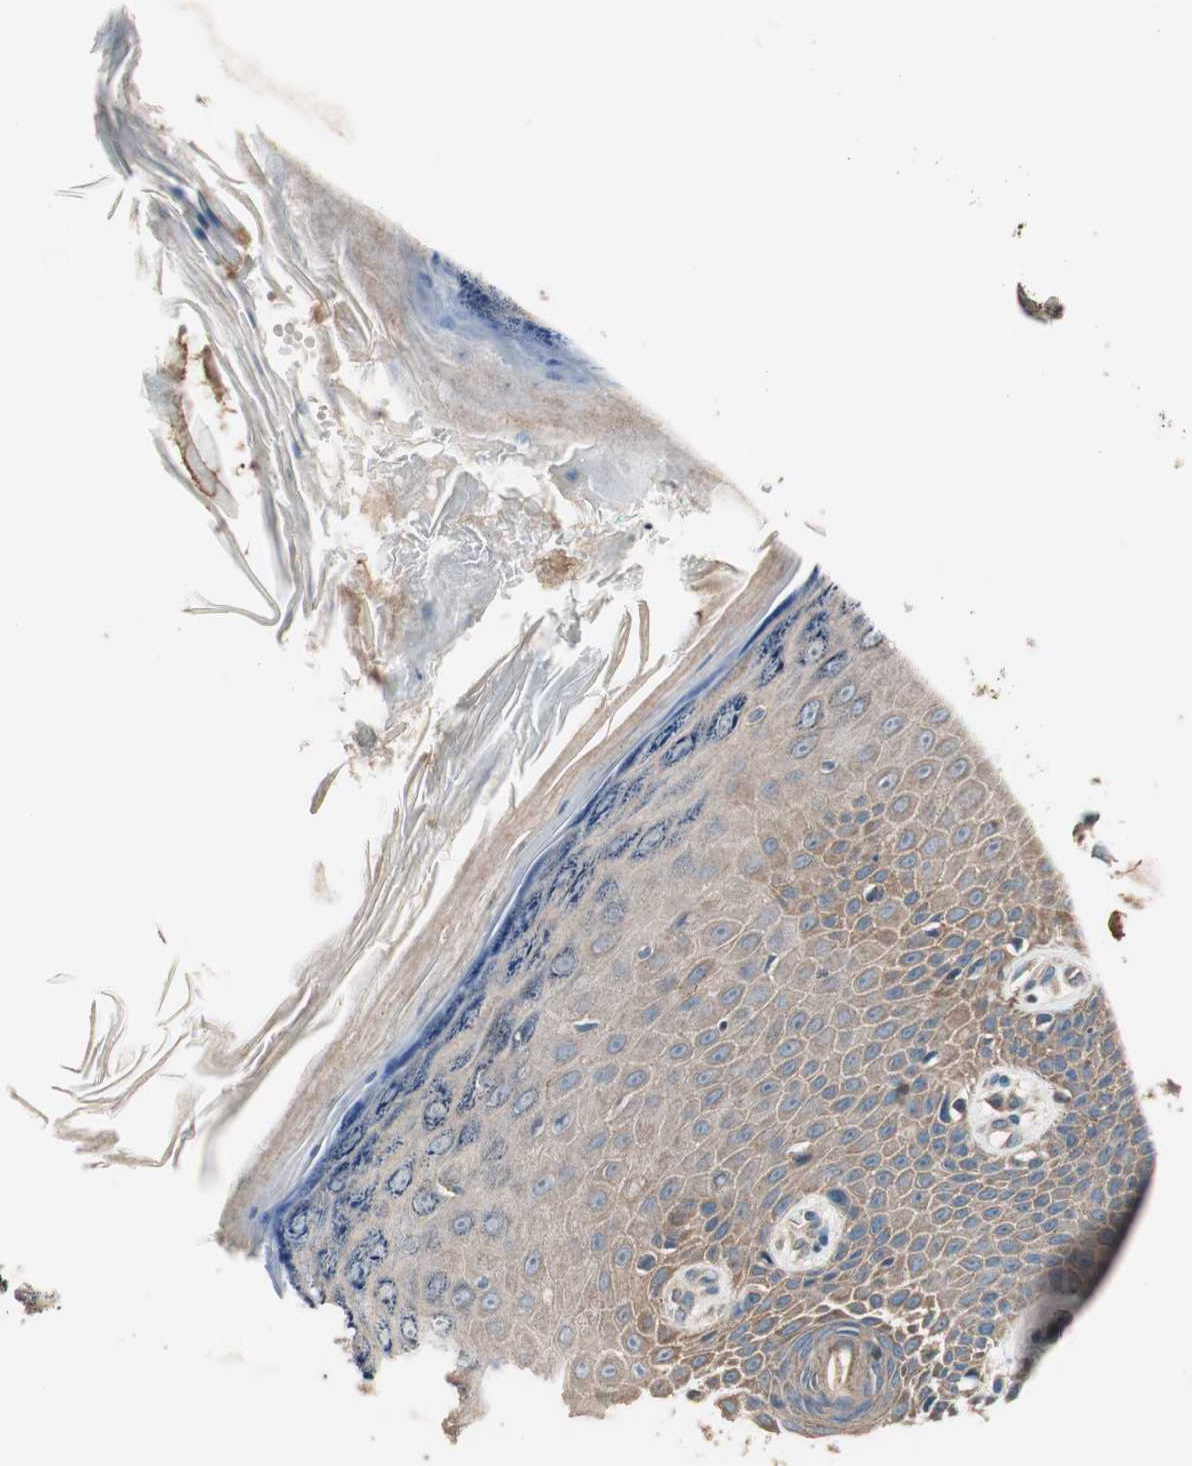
{"staining": {"intensity": "moderate", "quantity": ">75%", "location": "cytoplasmic/membranous"}, "tissue": "skin", "cell_type": "Fibroblasts", "image_type": "normal", "snomed": [{"axis": "morphology", "description": "Normal tissue, NOS"}, {"axis": "topography", "description": "Skin"}], "caption": "Approximately >75% of fibroblasts in normal human skin display moderate cytoplasmic/membranous protein positivity as visualized by brown immunohistochemical staining.", "gene": "HPN", "patient": {"sex": "male", "age": 26}}